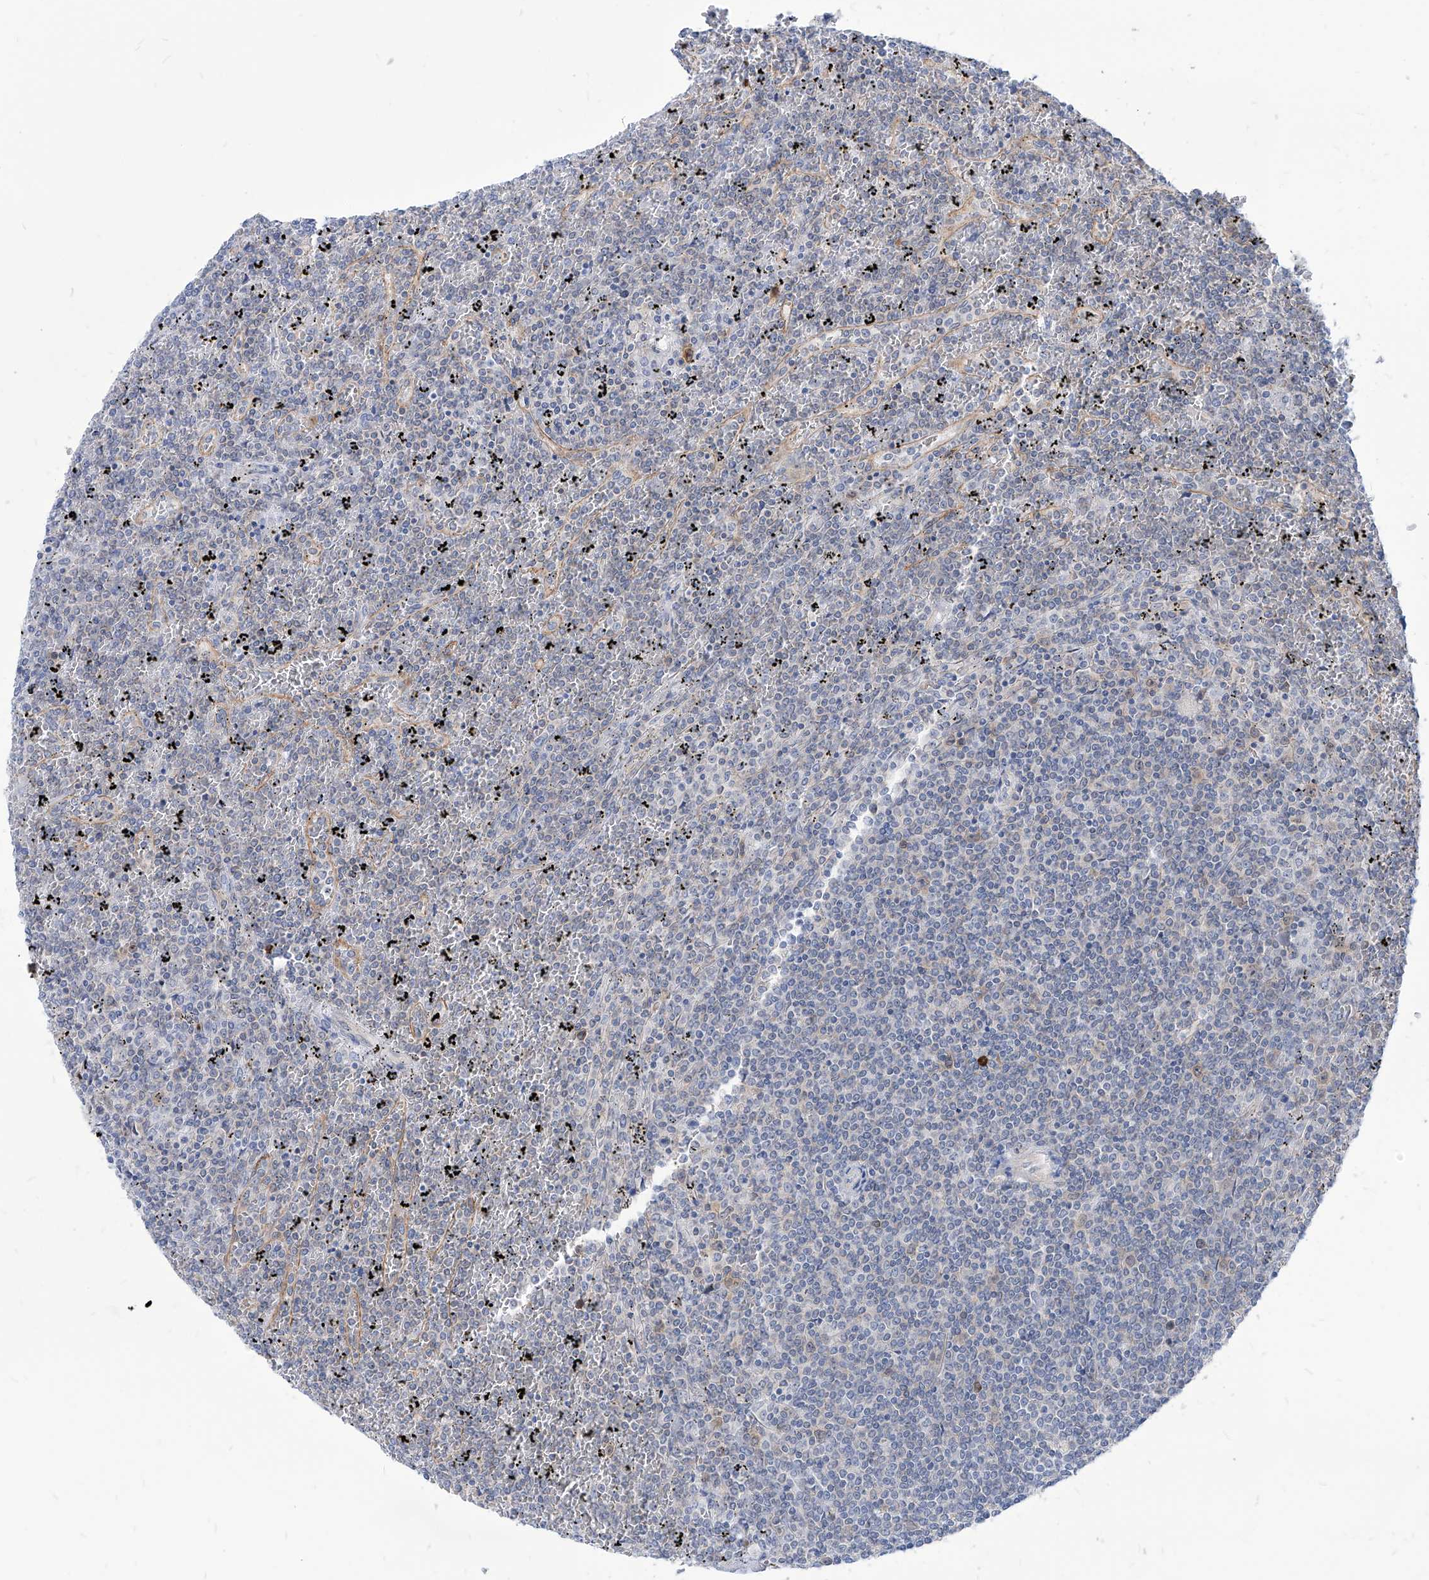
{"staining": {"intensity": "negative", "quantity": "none", "location": "none"}, "tissue": "lymphoma", "cell_type": "Tumor cells", "image_type": "cancer", "snomed": [{"axis": "morphology", "description": "Malignant lymphoma, non-Hodgkin's type, Low grade"}, {"axis": "topography", "description": "Spleen"}], "caption": "The immunohistochemistry (IHC) photomicrograph has no significant positivity in tumor cells of lymphoma tissue.", "gene": "AKAP10", "patient": {"sex": "female", "age": 19}}